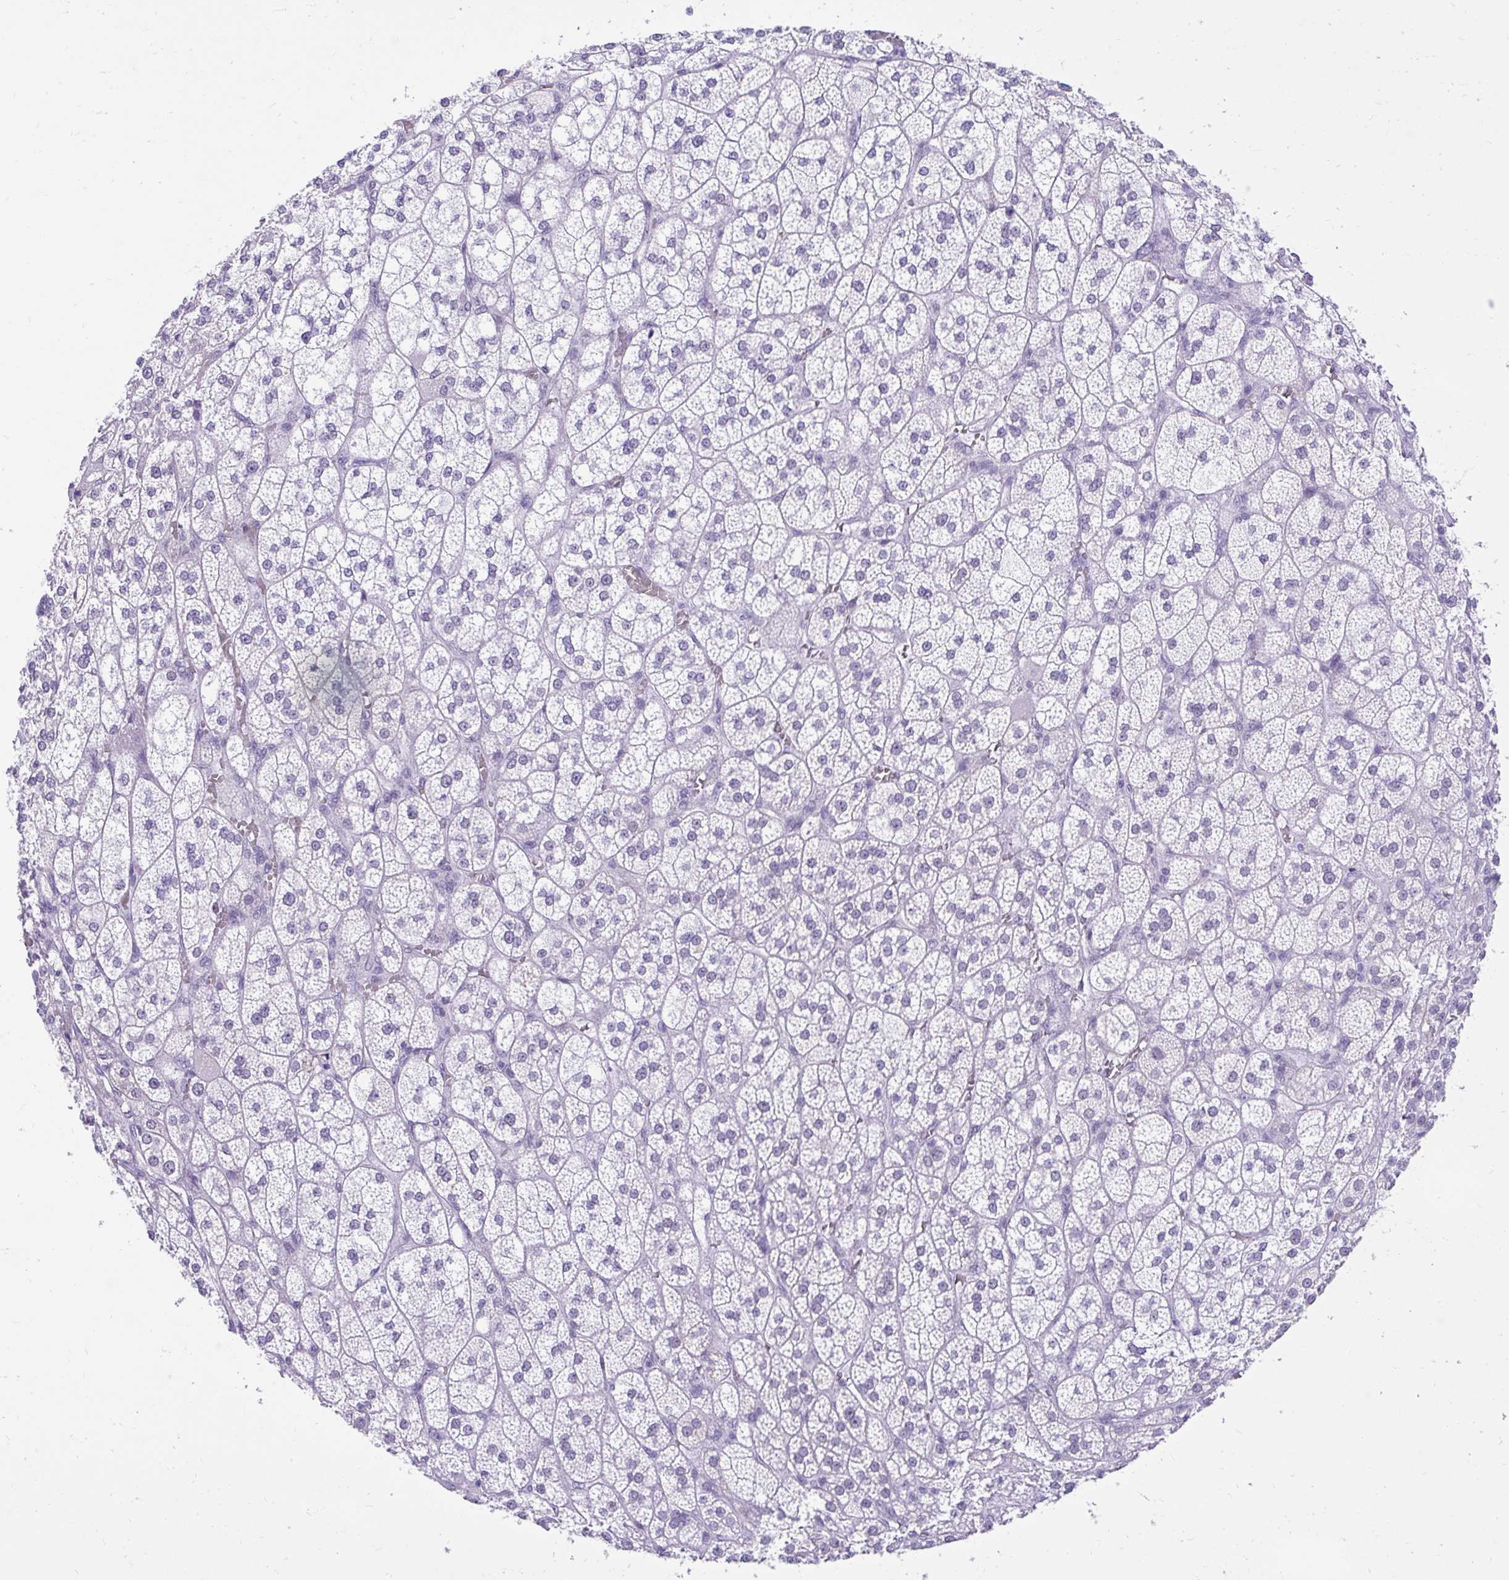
{"staining": {"intensity": "negative", "quantity": "none", "location": "none"}, "tissue": "adrenal gland", "cell_type": "Glandular cells", "image_type": "normal", "snomed": [{"axis": "morphology", "description": "Normal tissue, NOS"}, {"axis": "topography", "description": "Adrenal gland"}], "caption": "This image is of normal adrenal gland stained with IHC to label a protein in brown with the nuclei are counter-stained blue. There is no staining in glandular cells.", "gene": "DCAF17", "patient": {"sex": "female", "age": 60}}